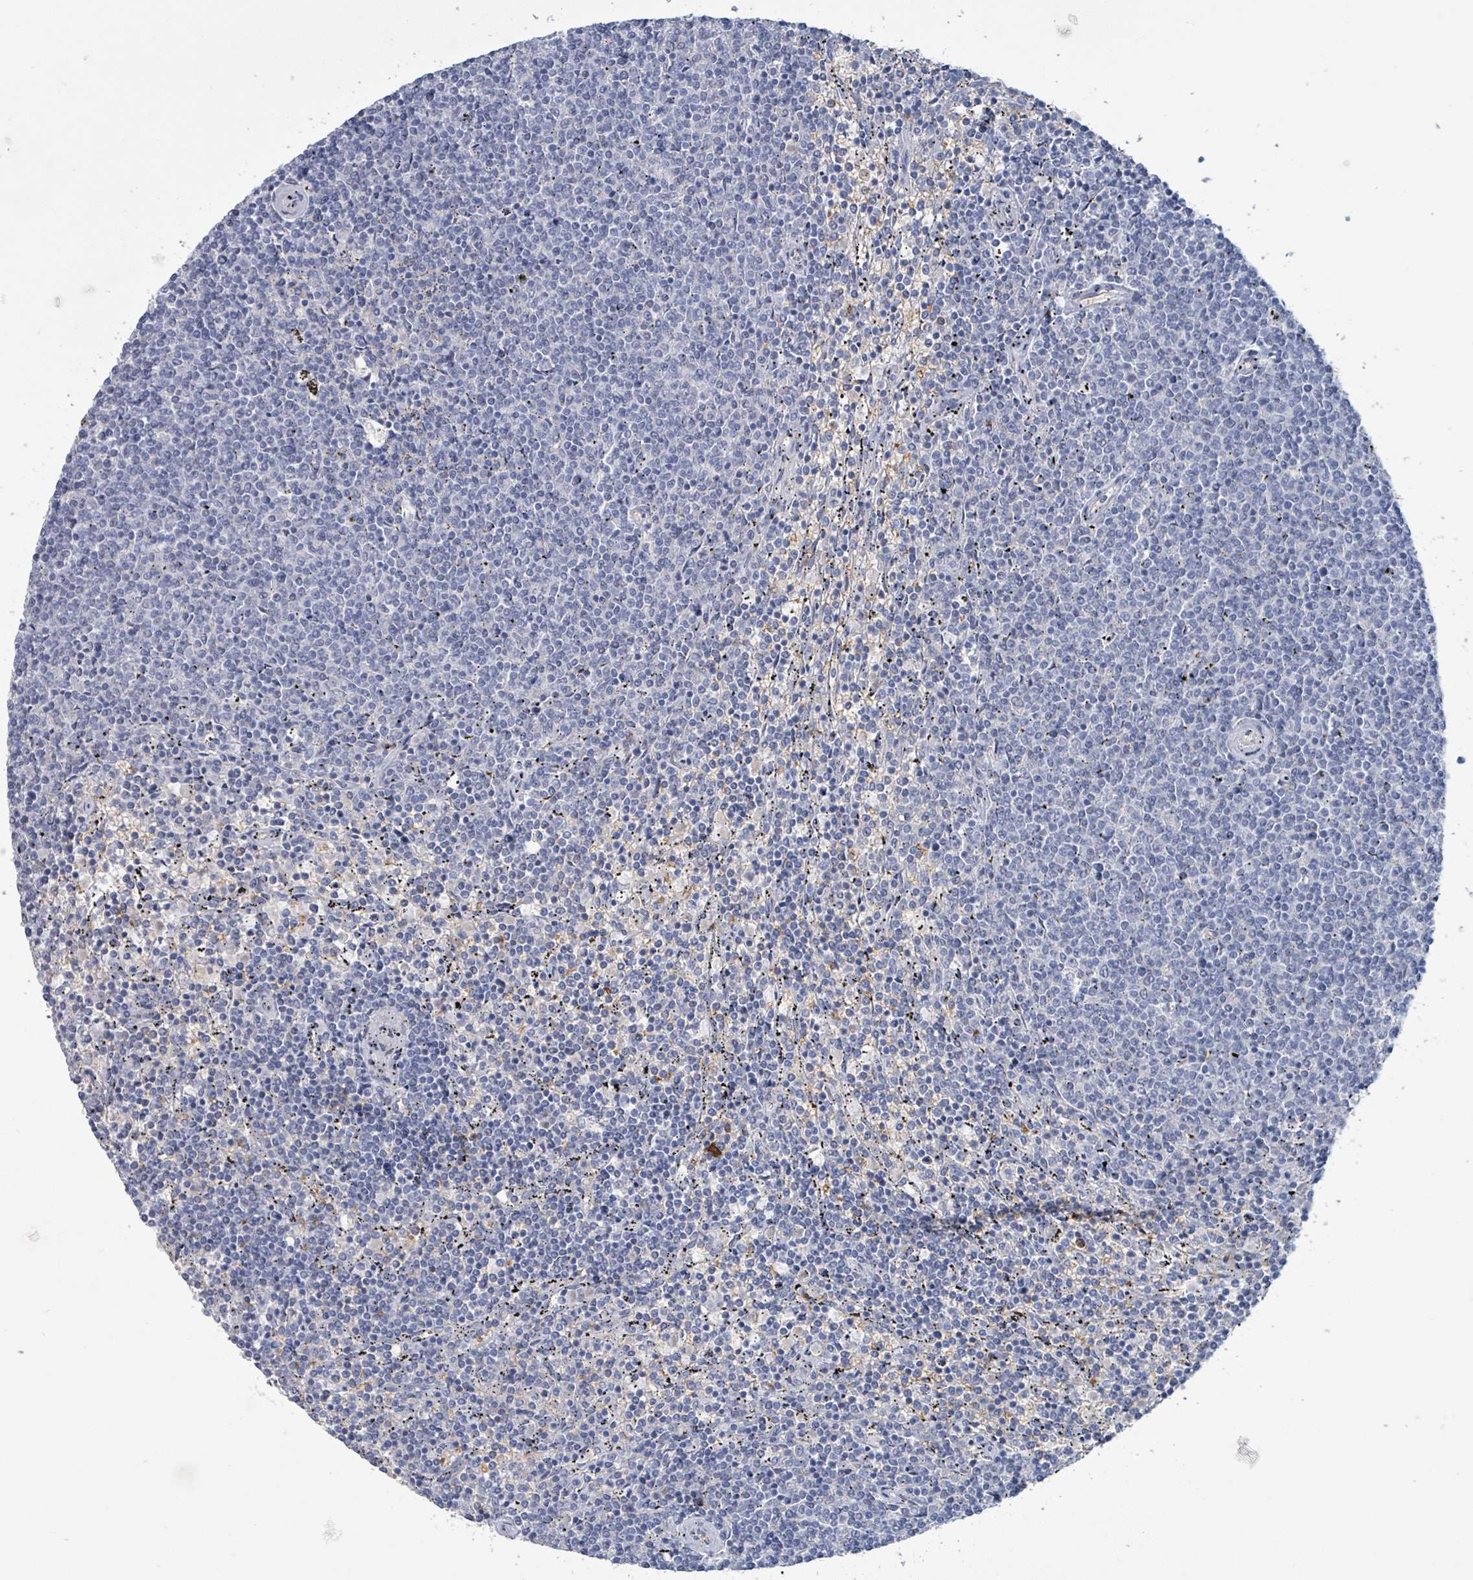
{"staining": {"intensity": "negative", "quantity": "none", "location": "none"}, "tissue": "lymphoma", "cell_type": "Tumor cells", "image_type": "cancer", "snomed": [{"axis": "morphology", "description": "Malignant lymphoma, non-Hodgkin's type, Low grade"}, {"axis": "topography", "description": "Spleen"}], "caption": "This is an immunohistochemistry image of human malignant lymphoma, non-Hodgkin's type (low-grade). There is no positivity in tumor cells.", "gene": "PKLR", "patient": {"sex": "female", "age": 50}}